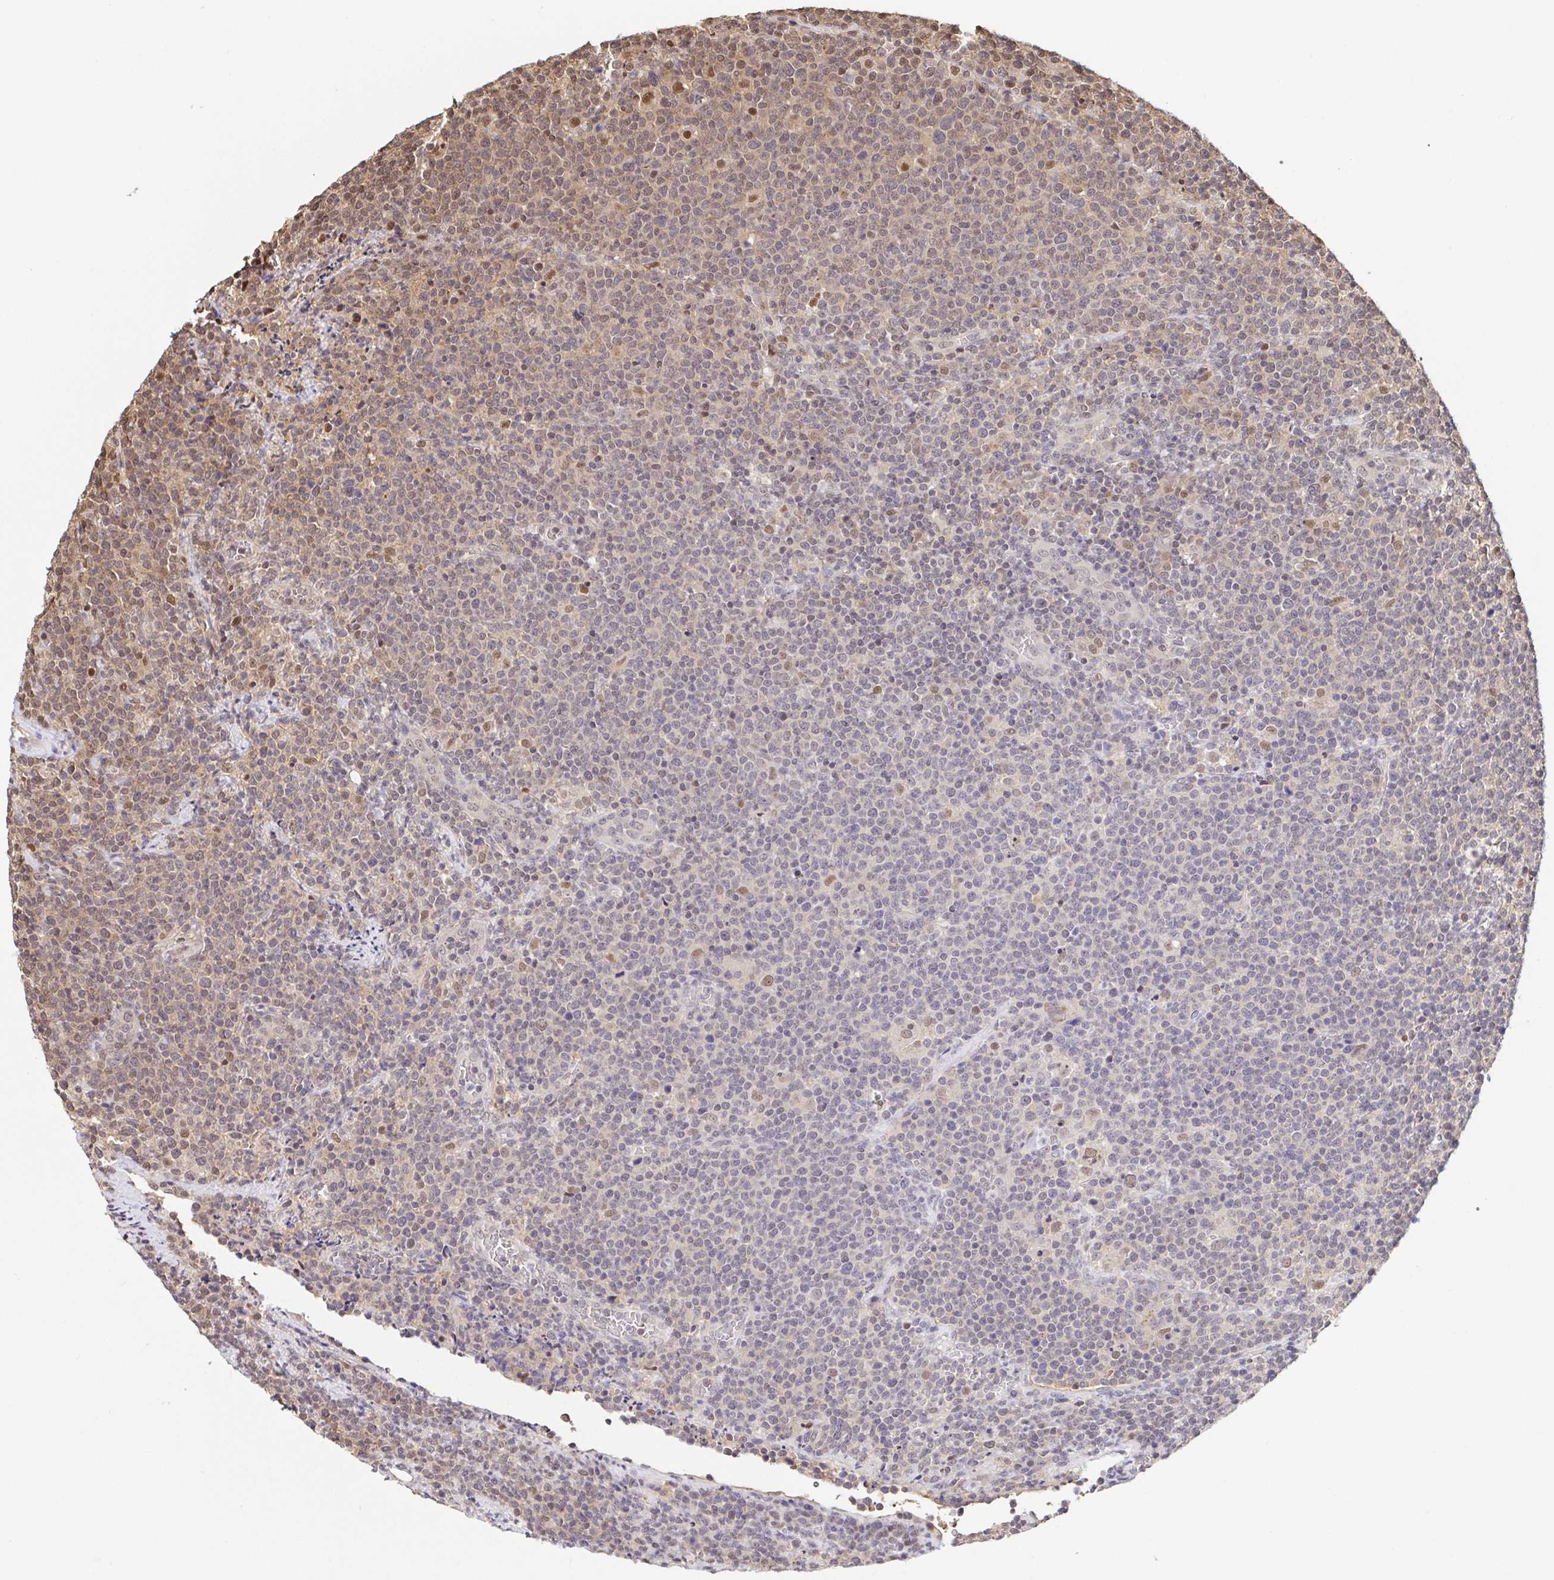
{"staining": {"intensity": "moderate", "quantity": "25%-75%", "location": "cytoplasmic/membranous,nuclear"}, "tissue": "lymphoma", "cell_type": "Tumor cells", "image_type": "cancer", "snomed": [{"axis": "morphology", "description": "Malignant lymphoma, non-Hodgkin's type, High grade"}, {"axis": "topography", "description": "Lymph node"}], "caption": "Brown immunohistochemical staining in human lymphoma shows moderate cytoplasmic/membranous and nuclear expression in about 25%-75% of tumor cells.", "gene": "PSMB9", "patient": {"sex": "male", "age": 61}}